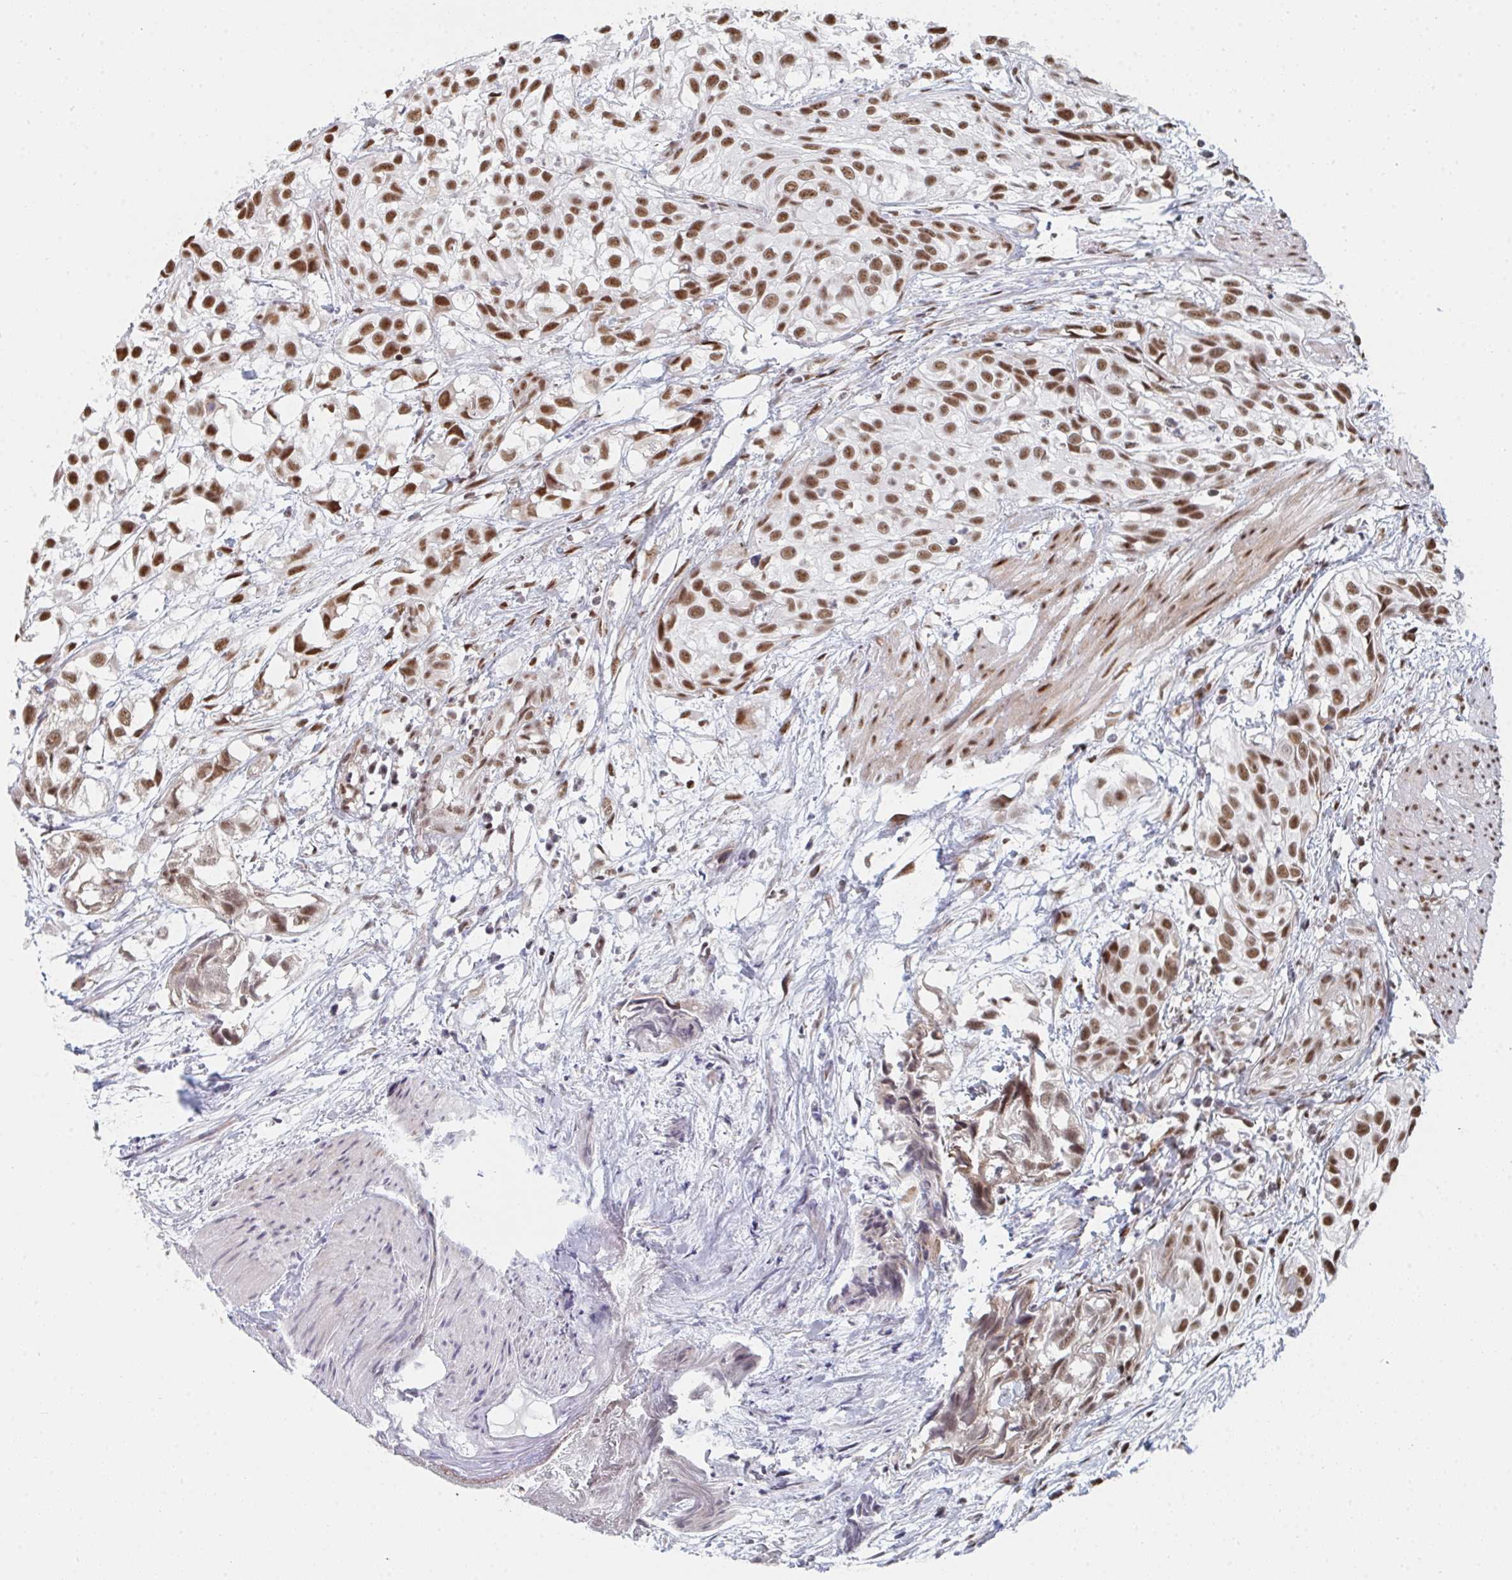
{"staining": {"intensity": "moderate", "quantity": ">75%", "location": "nuclear"}, "tissue": "urothelial cancer", "cell_type": "Tumor cells", "image_type": "cancer", "snomed": [{"axis": "morphology", "description": "Urothelial carcinoma, High grade"}, {"axis": "topography", "description": "Urinary bladder"}], "caption": "Protein expression analysis of urothelial cancer demonstrates moderate nuclear positivity in about >75% of tumor cells.", "gene": "MBNL1", "patient": {"sex": "male", "age": 56}}